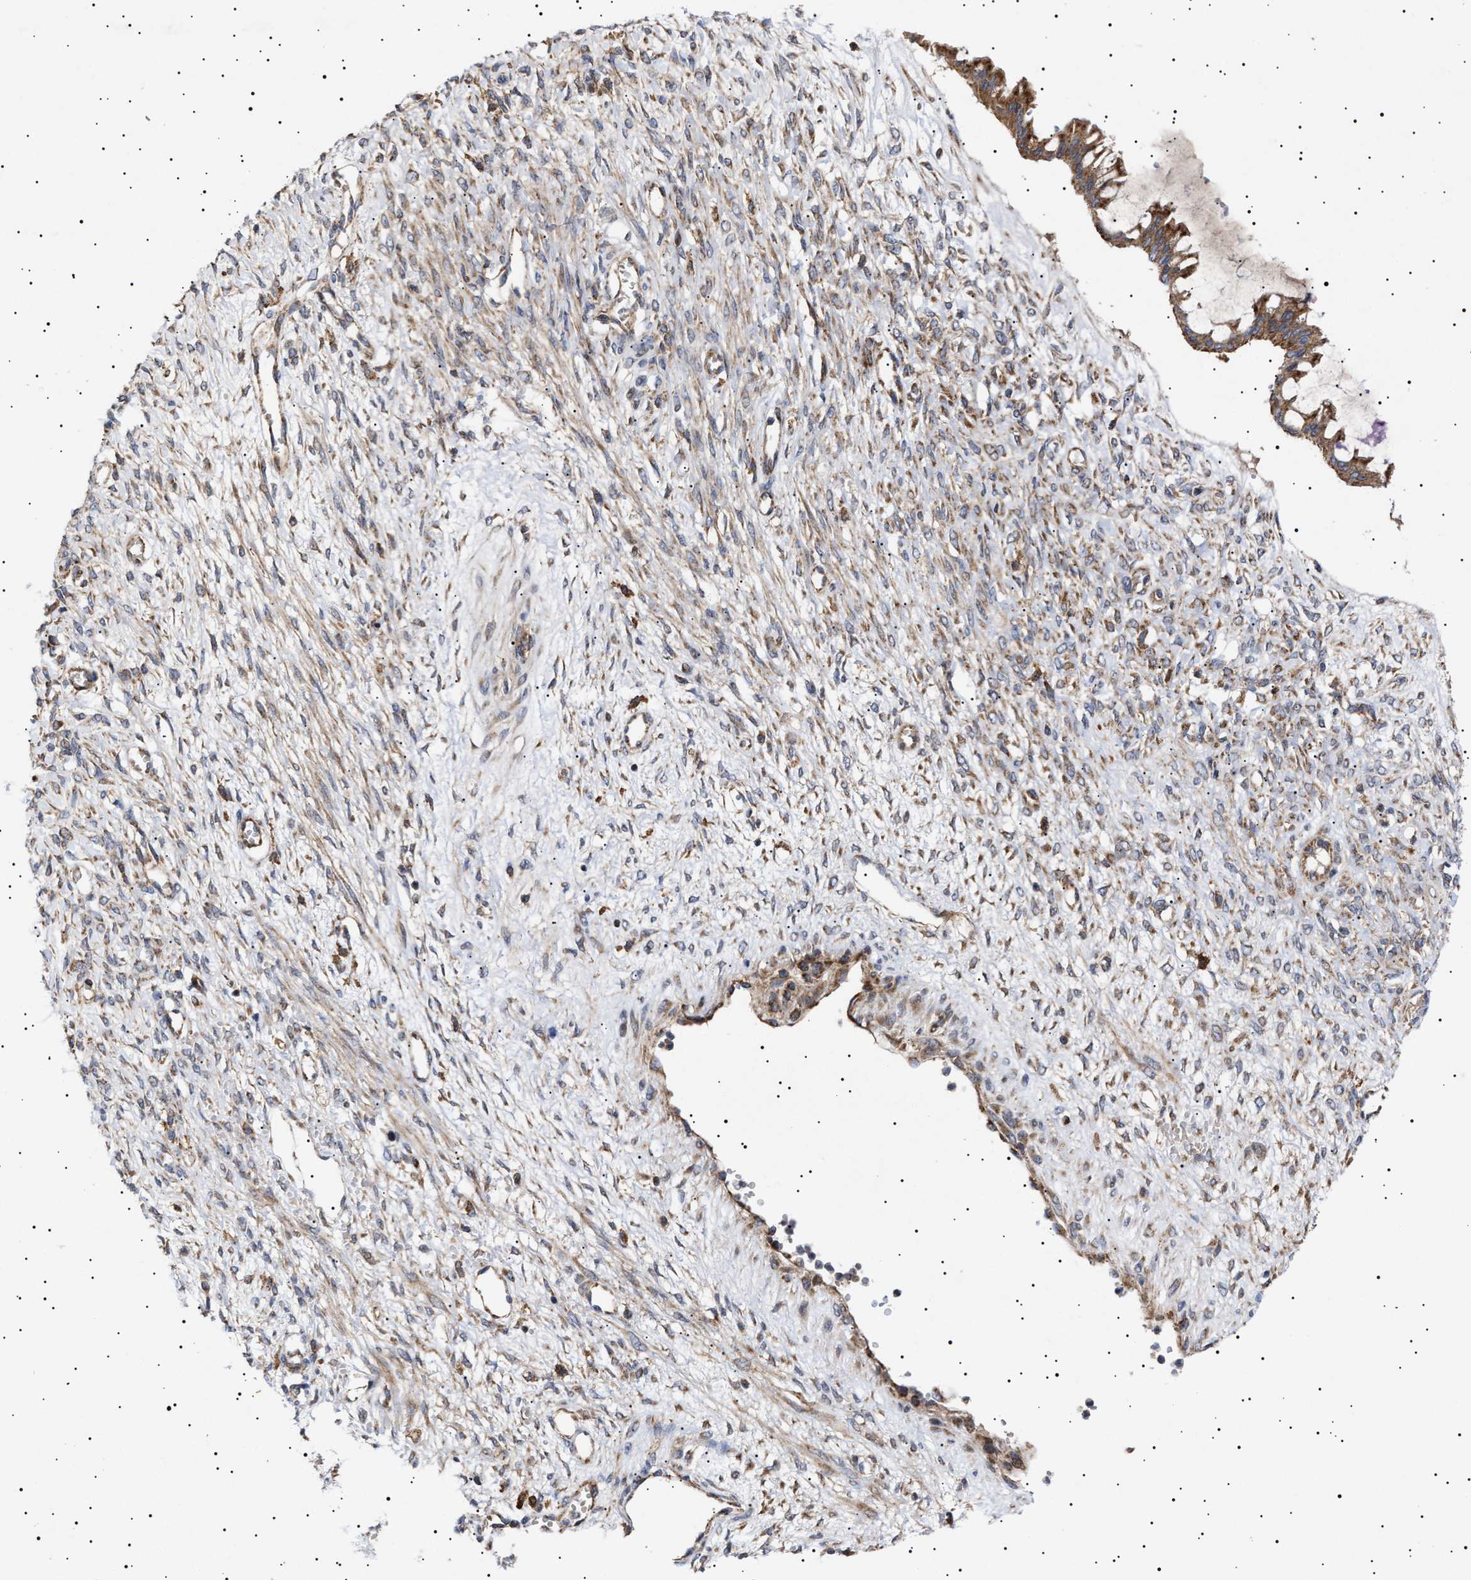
{"staining": {"intensity": "moderate", "quantity": ">75%", "location": "cytoplasmic/membranous"}, "tissue": "ovarian cancer", "cell_type": "Tumor cells", "image_type": "cancer", "snomed": [{"axis": "morphology", "description": "Cystadenocarcinoma, mucinous, NOS"}, {"axis": "topography", "description": "Ovary"}], "caption": "Ovarian cancer (mucinous cystadenocarcinoma) was stained to show a protein in brown. There is medium levels of moderate cytoplasmic/membranous positivity in about >75% of tumor cells. (brown staining indicates protein expression, while blue staining denotes nuclei).", "gene": "MRPL10", "patient": {"sex": "female", "age": 73}}